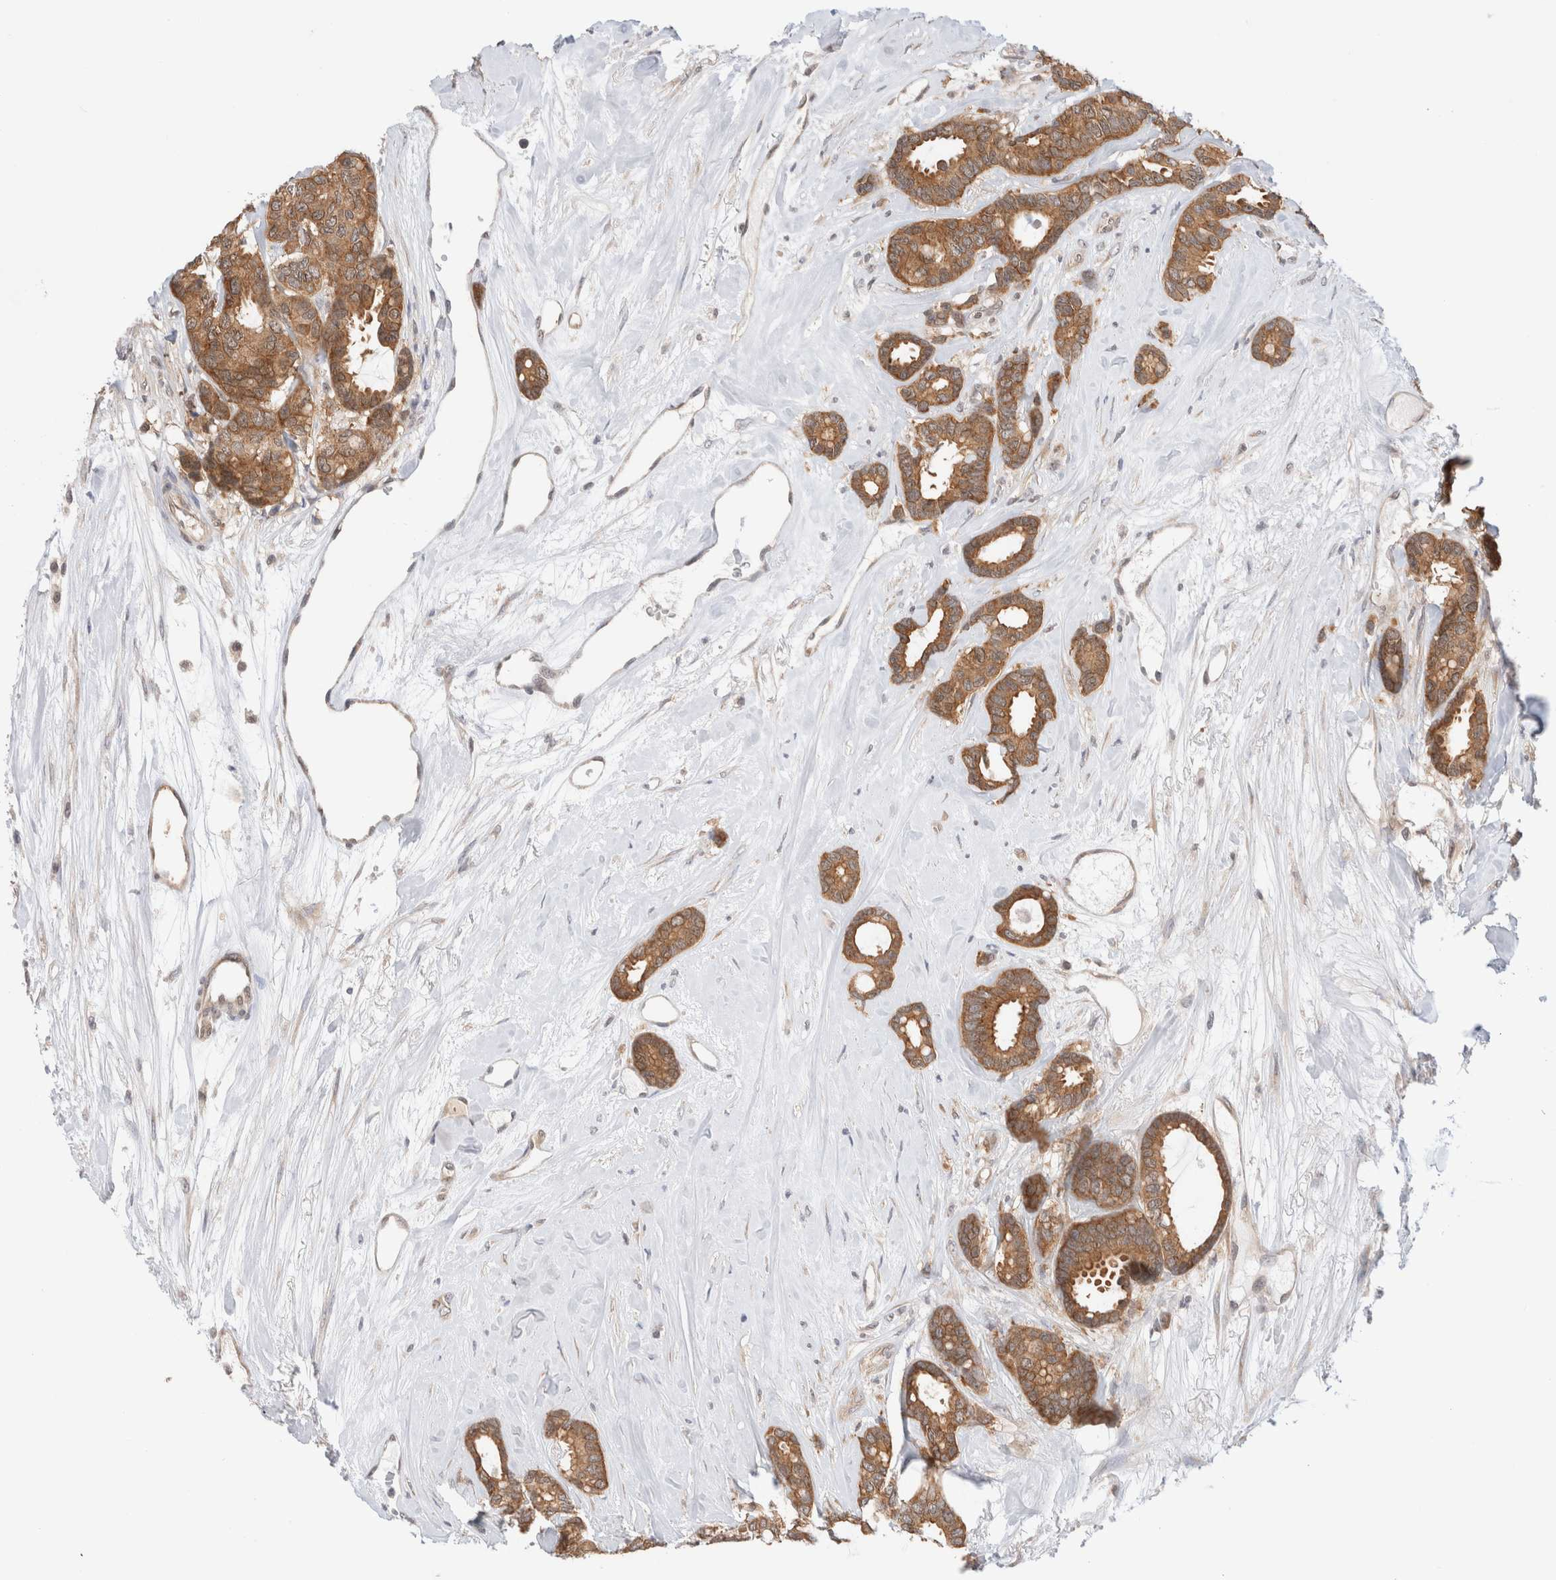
{"staining": {"intensity": "moderate", "quantity": ">75%", "location": "cytoplasmic/membranous"}, "tissue": "breast cancer", "cell_type": "Tumor cells", "image_type": "cancer", "snomed": [{"axis": "morphology", "description": "Duct carcinoma"}, {"axis": "topography", "description": "Breast"}], "caption": "A high-resolution histopathology image shows immunohistochemistry staining of breast infiltrating ductal carcinoma, which exhibits moderate cytoplasmic/membranous expression in approximately >75% of tumor cells.", "gene": "C17orf97", "patient": {"sex": "female", "age": 87}}